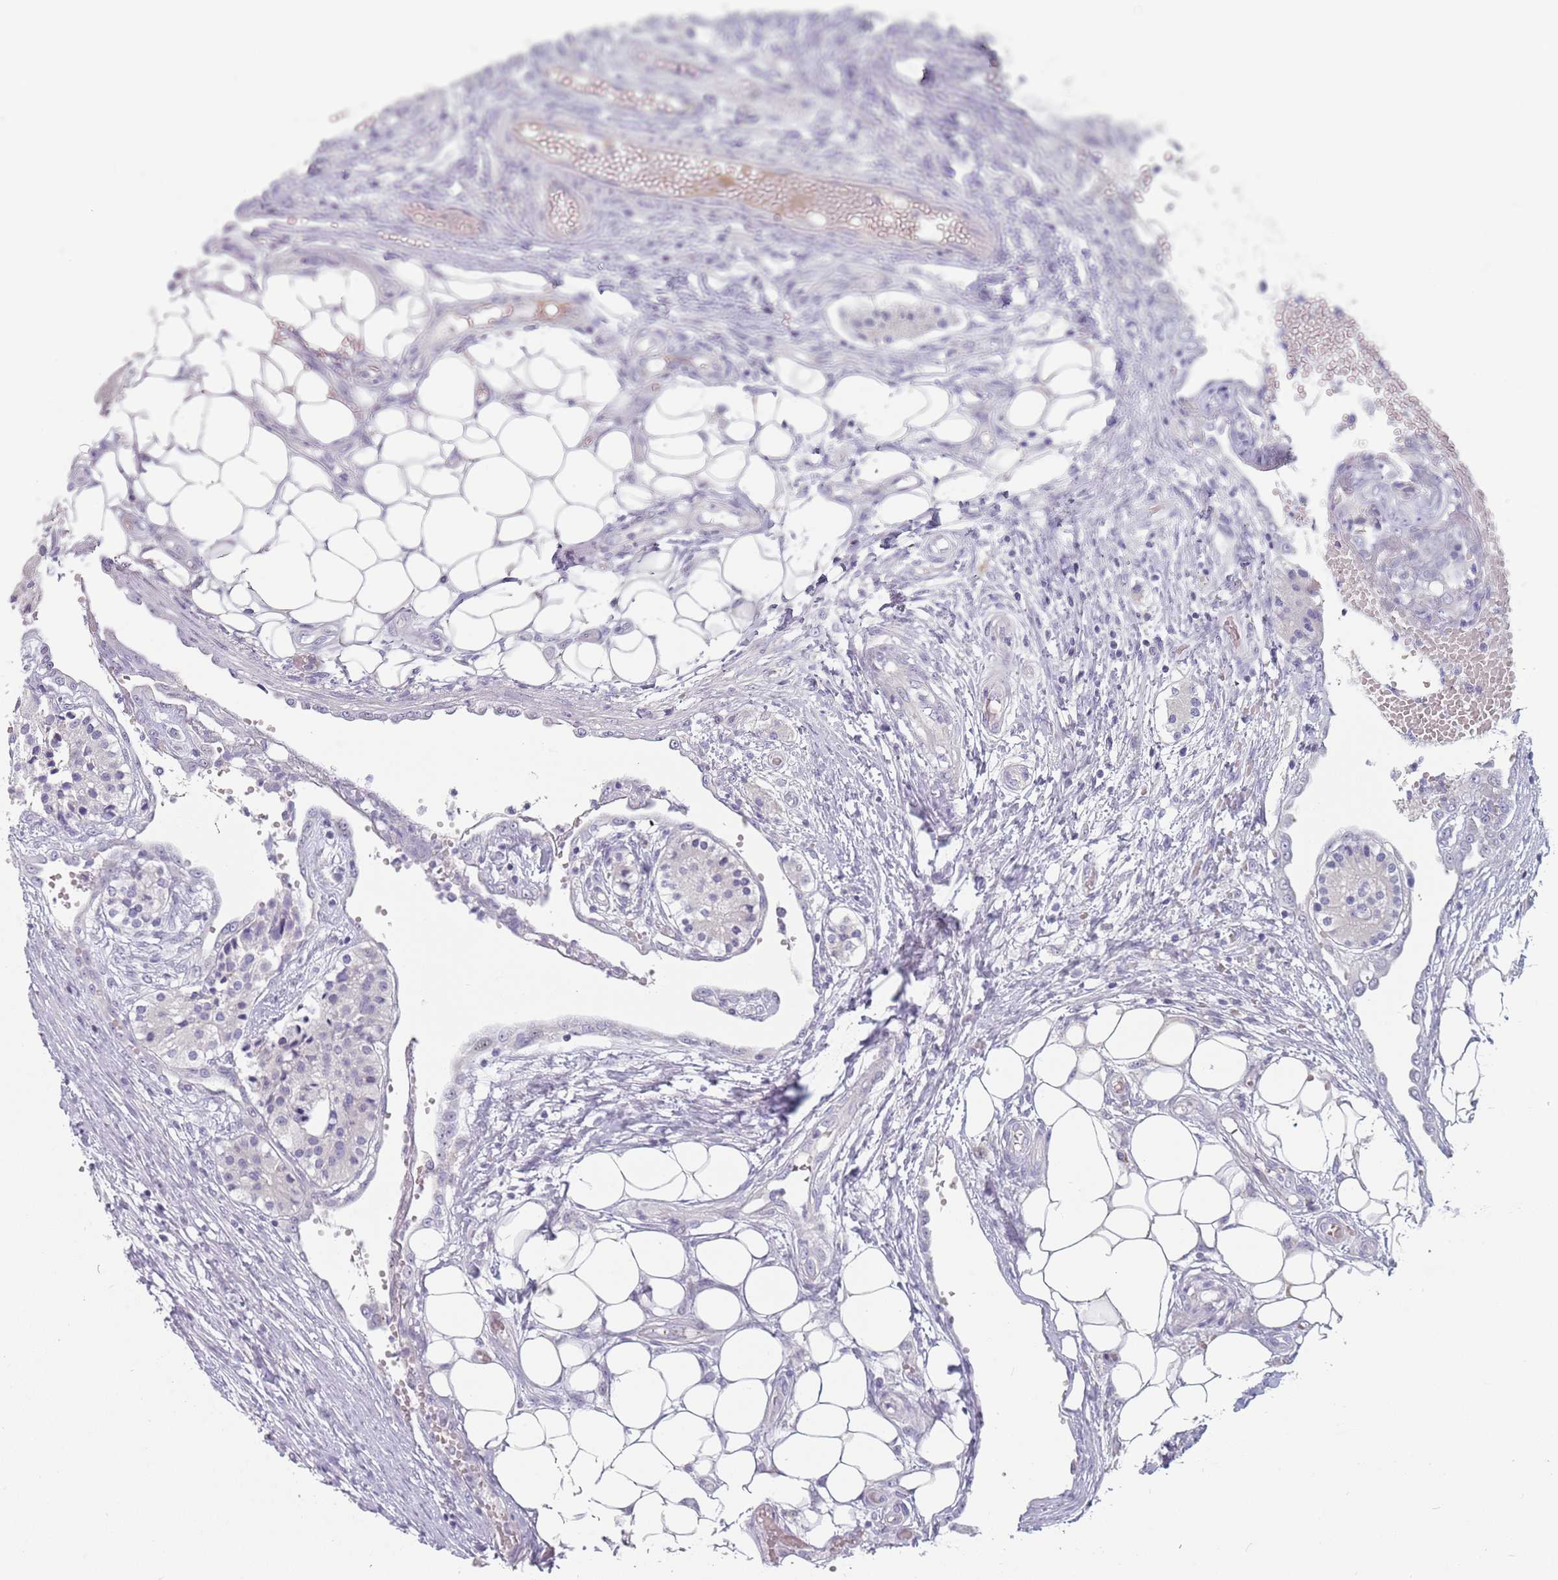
{"staining": {"intensity": "negative", "quantity": "none", "location": "none"}, "tissue": "carcinoid", "cell_type": "Tumor cells", "image_type": "cancer", "snomed": [{"axis": "morphology", "description": "Carcinoid, malignant, NOS"}, {"axis": "topography", "description": "Colon"}], "caption": "This is an IHC histopathology image of carcinoid. There is no positivity in tumor cells.", "gene": "DDX4", "patient": {"sex": "female", "age": 52}}